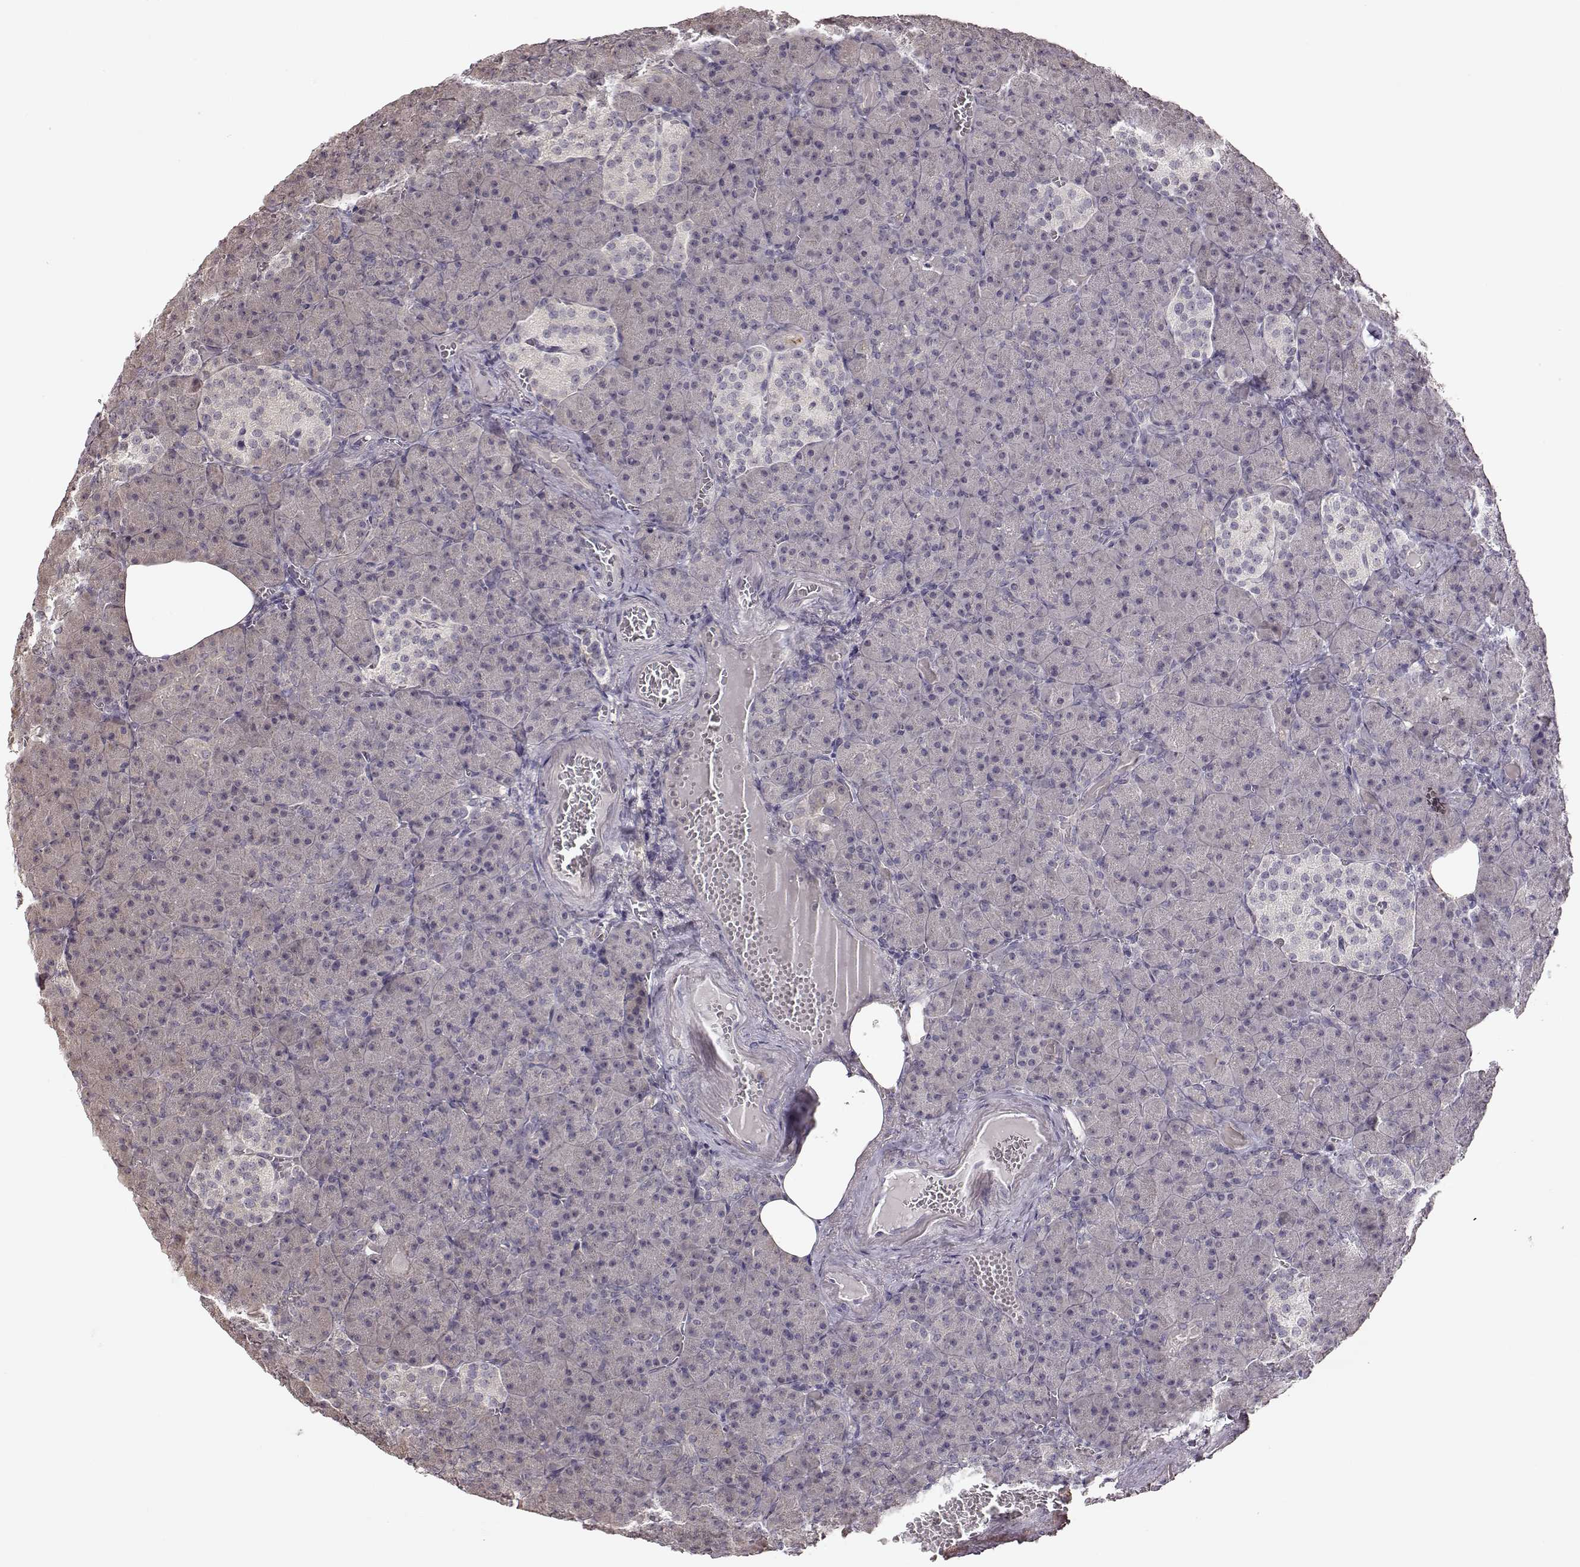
{"staining": {"intensity": "weak", "quantity": "<25%", "location": "cytoplasmic/membranous"}, "tissue": "pancreas", "cell_type": "Exocrine glandular cells", "image_type": "normal", "snomed": [{"axis": "morphology", "description": "Normal tissue, NOS"}, {"axis": "topography", "description": "Pancreas"}], "caption": "An IHC histopathology image of benign pancreas is shown. There is no staining in exocrine glandular cells of pancreas.", "gene": "CRB1", "patient": {"sex": "female", "age": 74}}